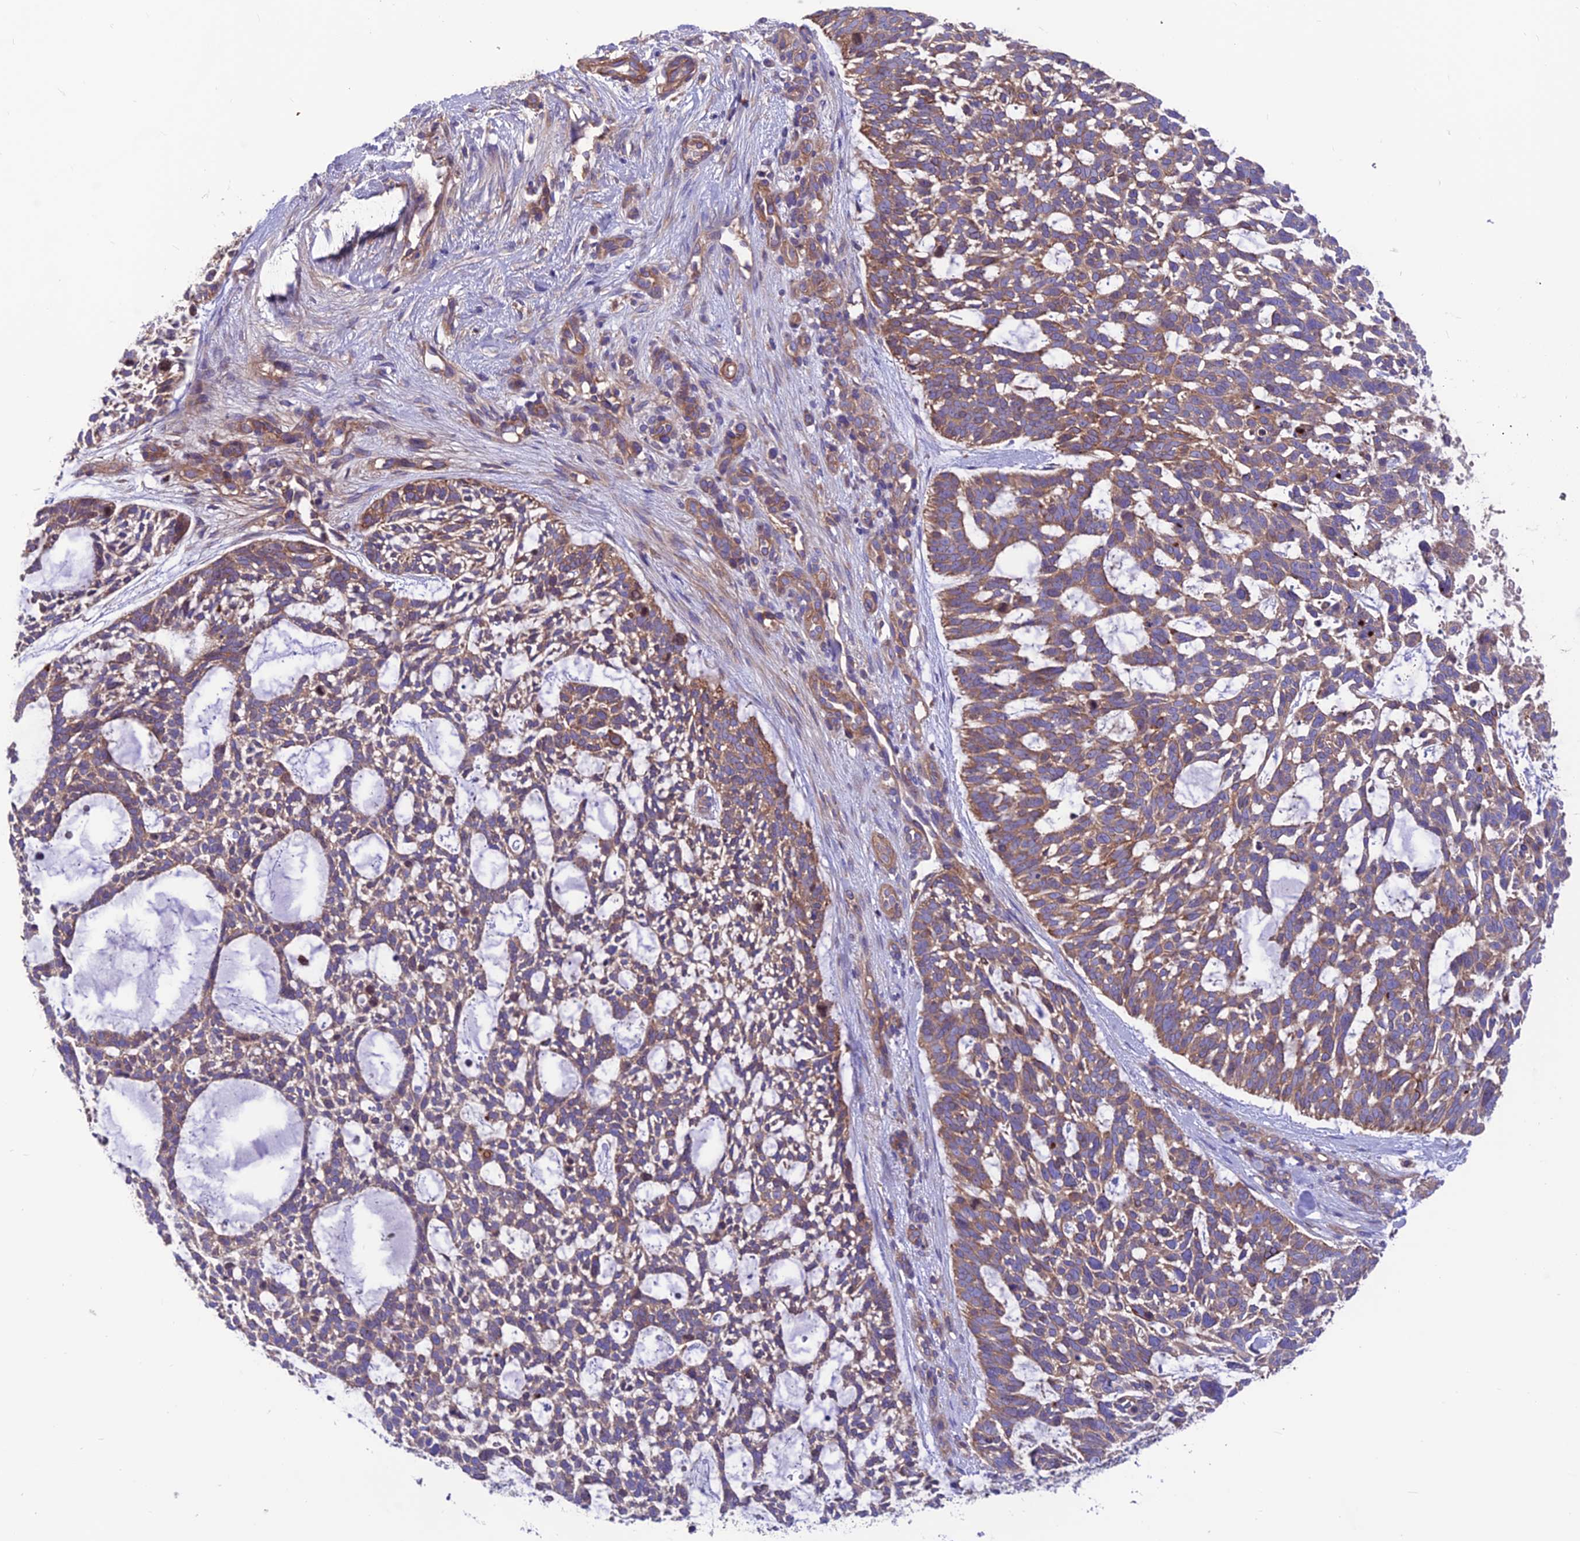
{"staining": {"intensity": "moderate", "quantity": ">75%", "location": "cytoplasmic/membranous"}, "tissue": "skin cancer", "cell_type": "Tumor cells", "image_type": "cancer", "snomed": [{"axis": "morphology", "description": "Basal cell carcinoma"}, {"axis": "topography", "description": "Skin"}], "caption": "Skin cancer (basal cell carcinoma) tissue reveals moderate cytoplasmic/membranous positivity in about >75% of tumor cells", "gene": "VPS16", "patient": {"sex": "male", "age": 88}}